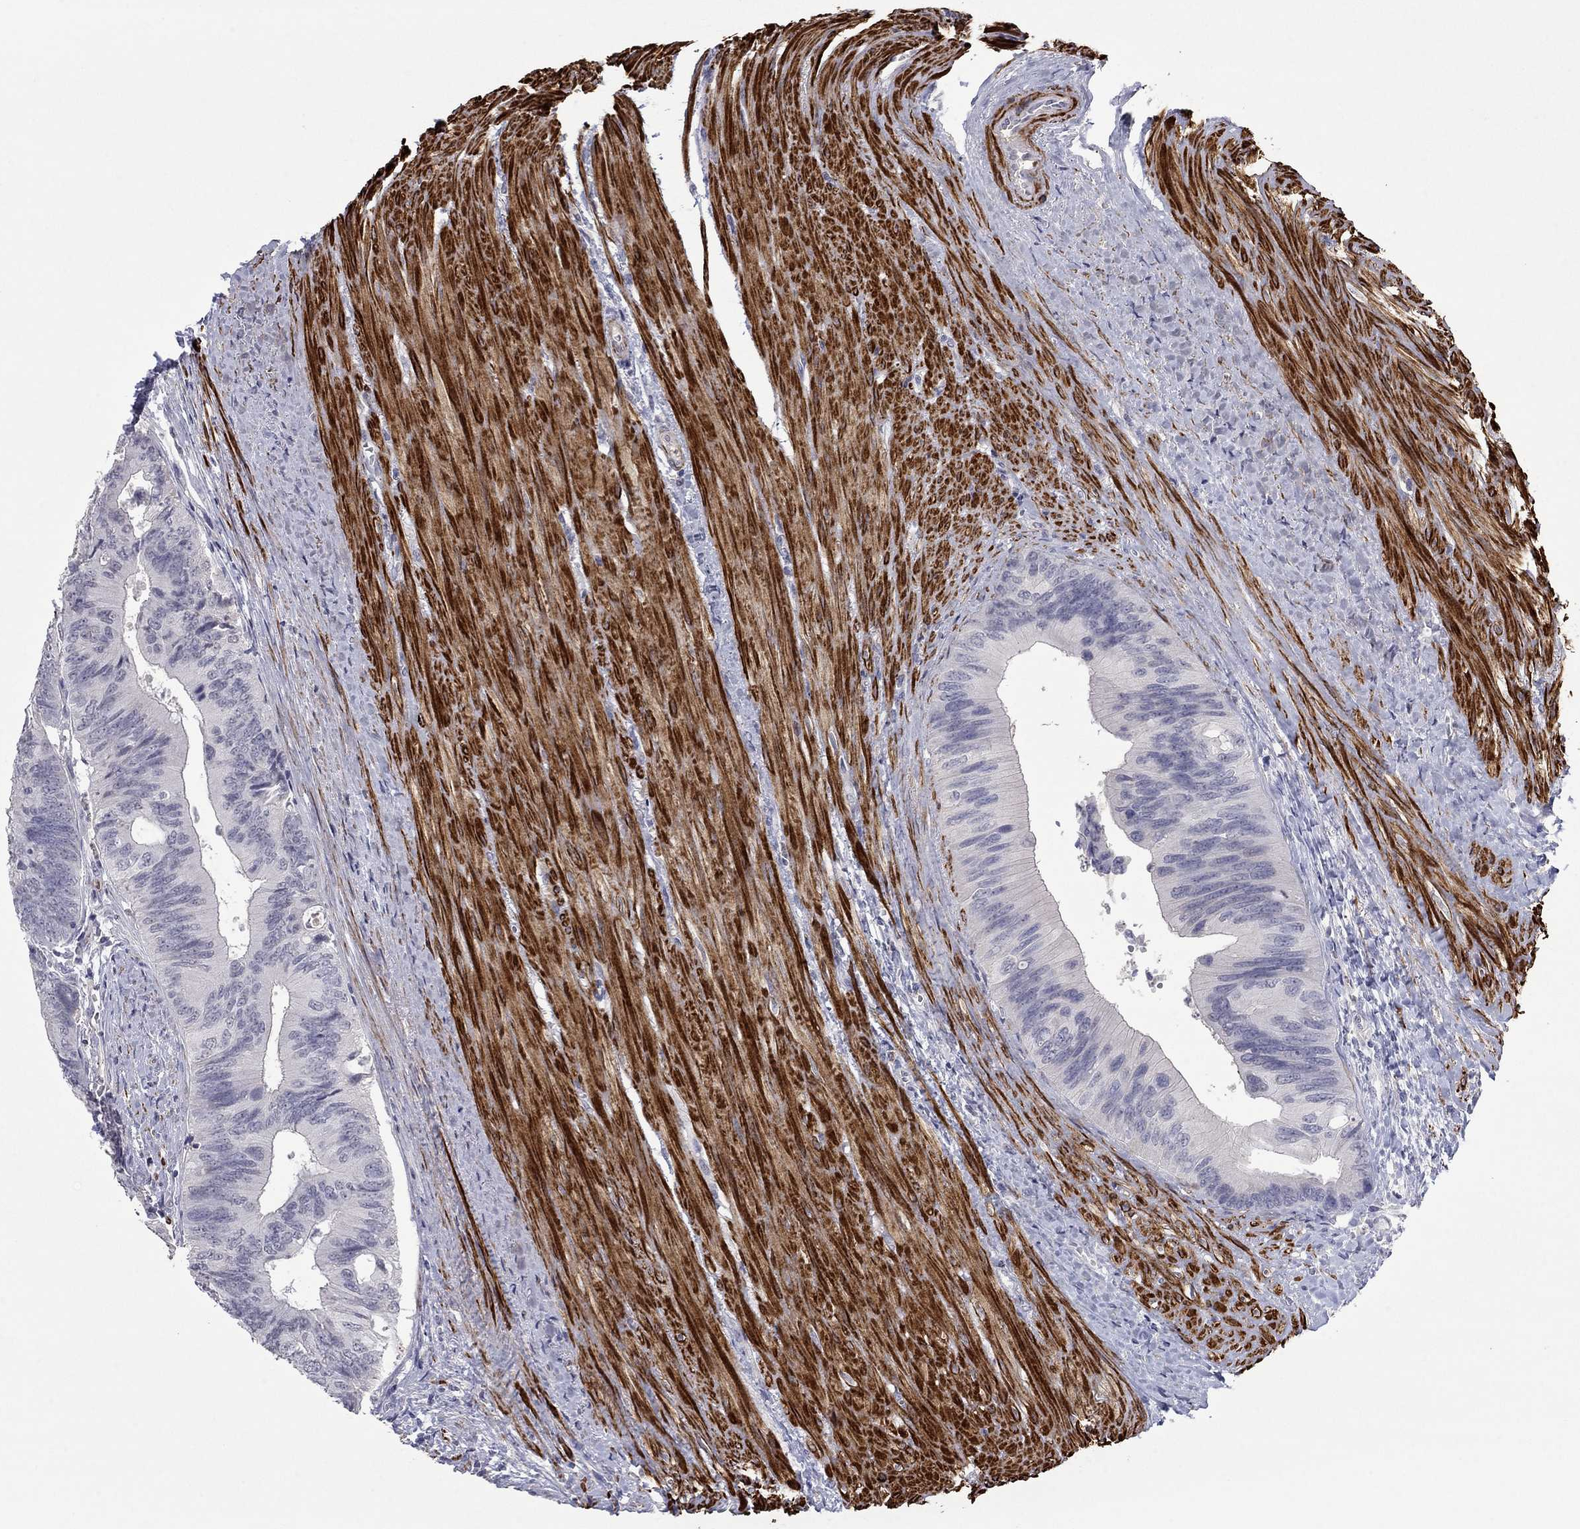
{"staining": {"intensity": "negative", "quantity": "none", "location": "none"}, "tissue": "colorectal cancer", "cell_type": "Tumor cells", "image_type": "cancer", "snomed": [{"axis": "morphology", "description": "Normal tissue, NOS"}, {"axis": "morphology", "description": "Adenocarcinoma, NOS"}, {"axis": "topography", "description": "Colon"}], "caption": "Tumor cells show no significant positivity in colorectal cancer (adenocarcinoma).", "gene": "IP6K3", "patient": {"sex": "male", "age": 65}}